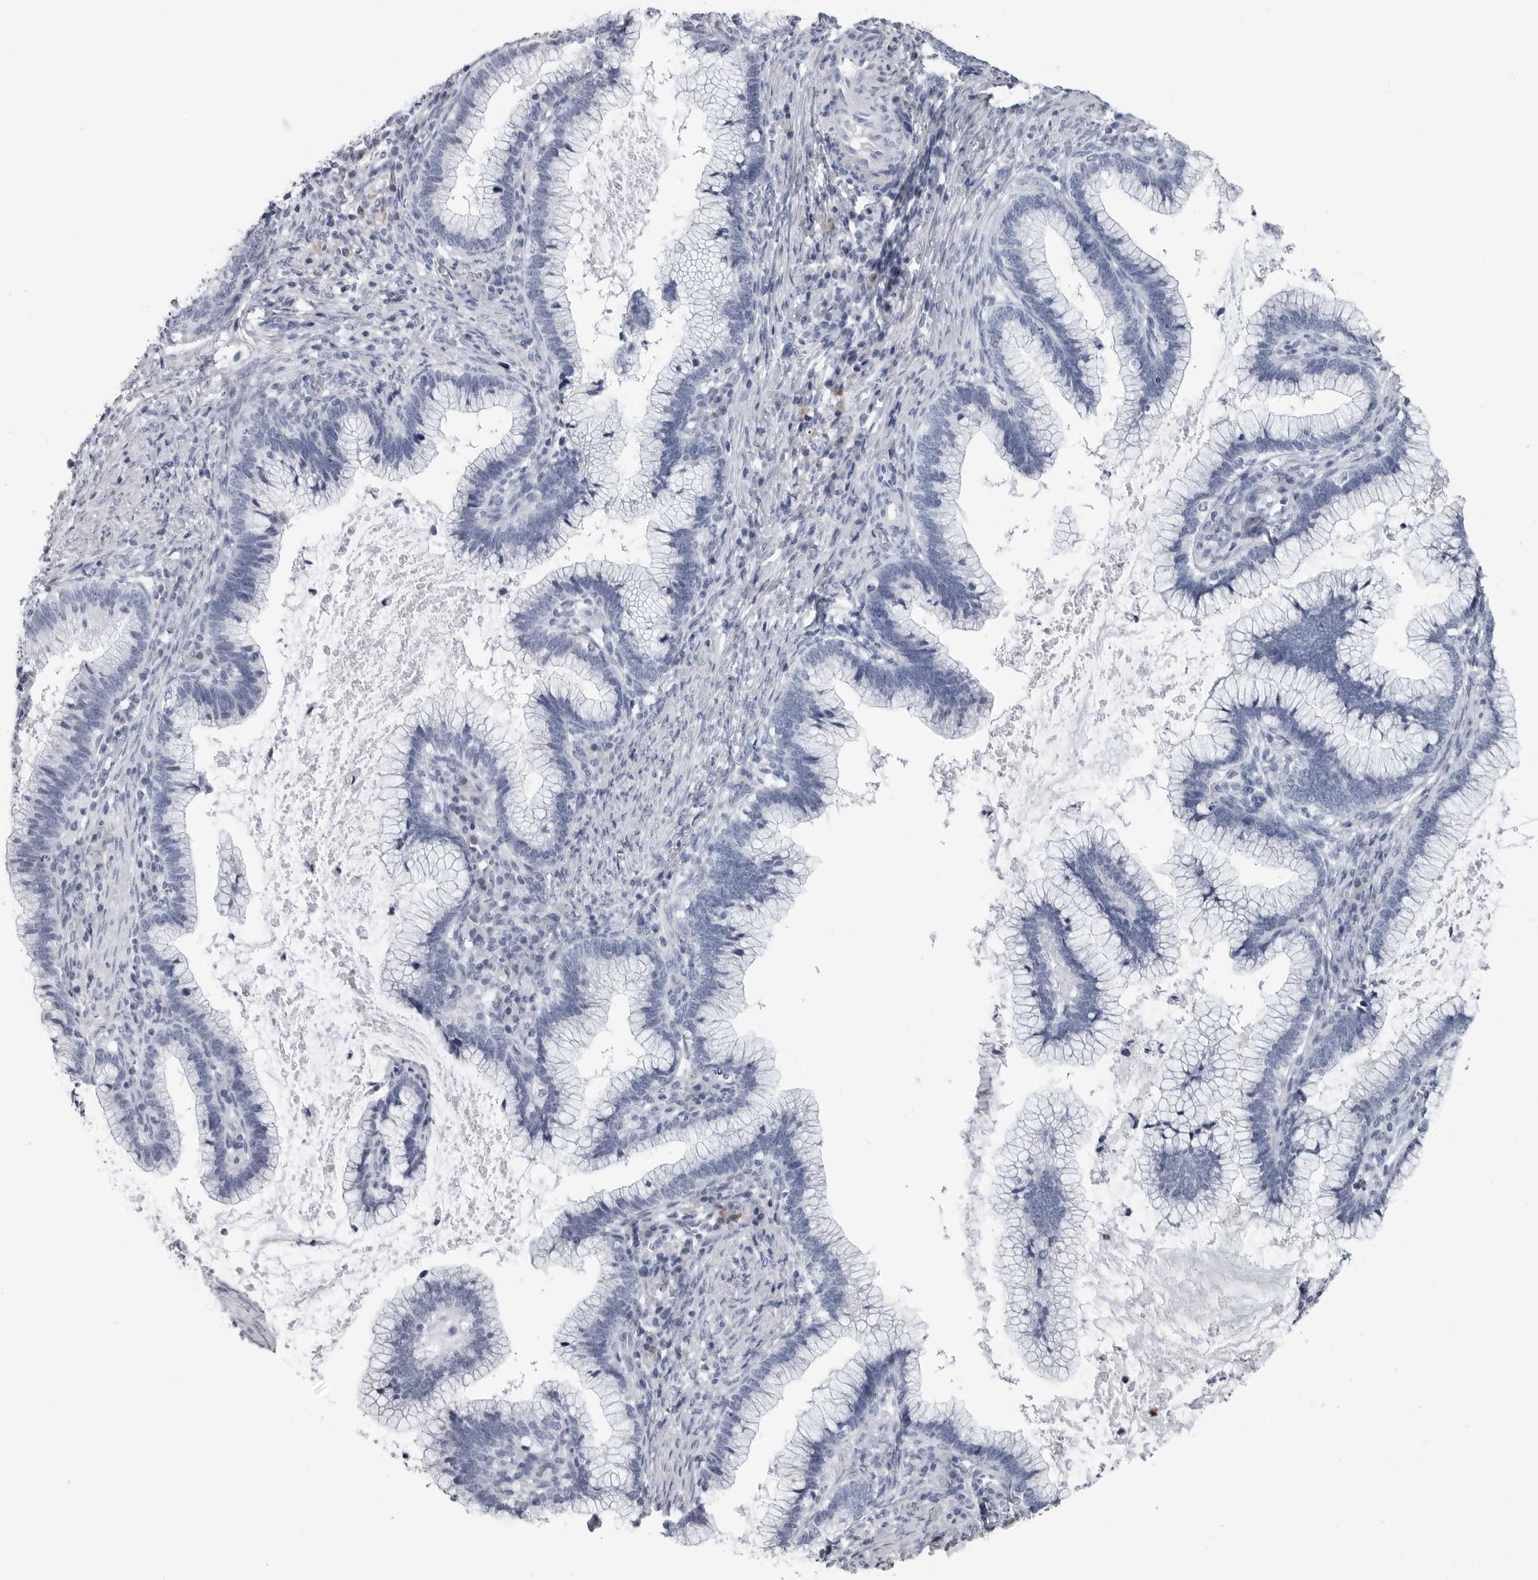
{"staining": {"intensity": "negative", "quantity": "none", "location": "none"}, "tissue": "cervical cancer", "cell_type": "Tumor cells", "image_type": "cancer", "snomed": [{"axis": "morphology", "description": "Adenocarcinoma, NOS"}, {"axis": "topography", "description": "Cervix"}], "caption": "The image shows no staining of tumor cells in cervical cancer (adenocarcinoma).", "gene": "AMPD1", "patient": {"sex": "female", "age": 36}}